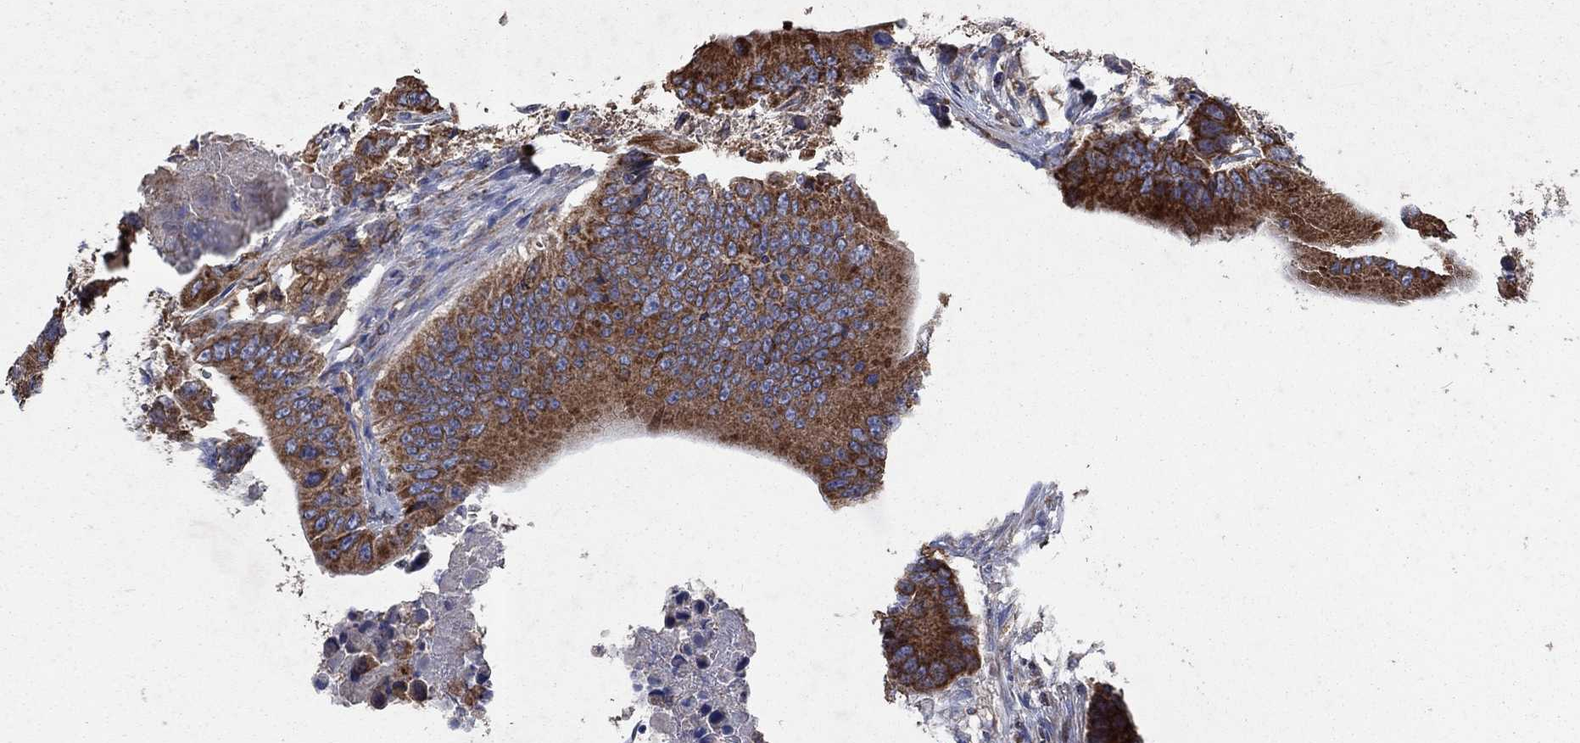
{"staining": {"intensity": "strong", "quantity": "25%-75%", "location": "cytoplasmic/membranous"}, "tissue": "colorectal cancer", "cell_type": "Tumor cells", "image_type": "cancer", "snomed": [{"axis": "morphology", "description": "Adenocarcinoma, NOS"}, {"axis": "topography", "description": "Colon"}], "caption": "The photomicrograph exhibits staining of colorectal adenocarcinoma, revealing strong cytoplasmic/membranous protein expression (brown color) within tumor cells.", "gene": "NCEH1", "patient": {"sex": "female", "age": 90}}